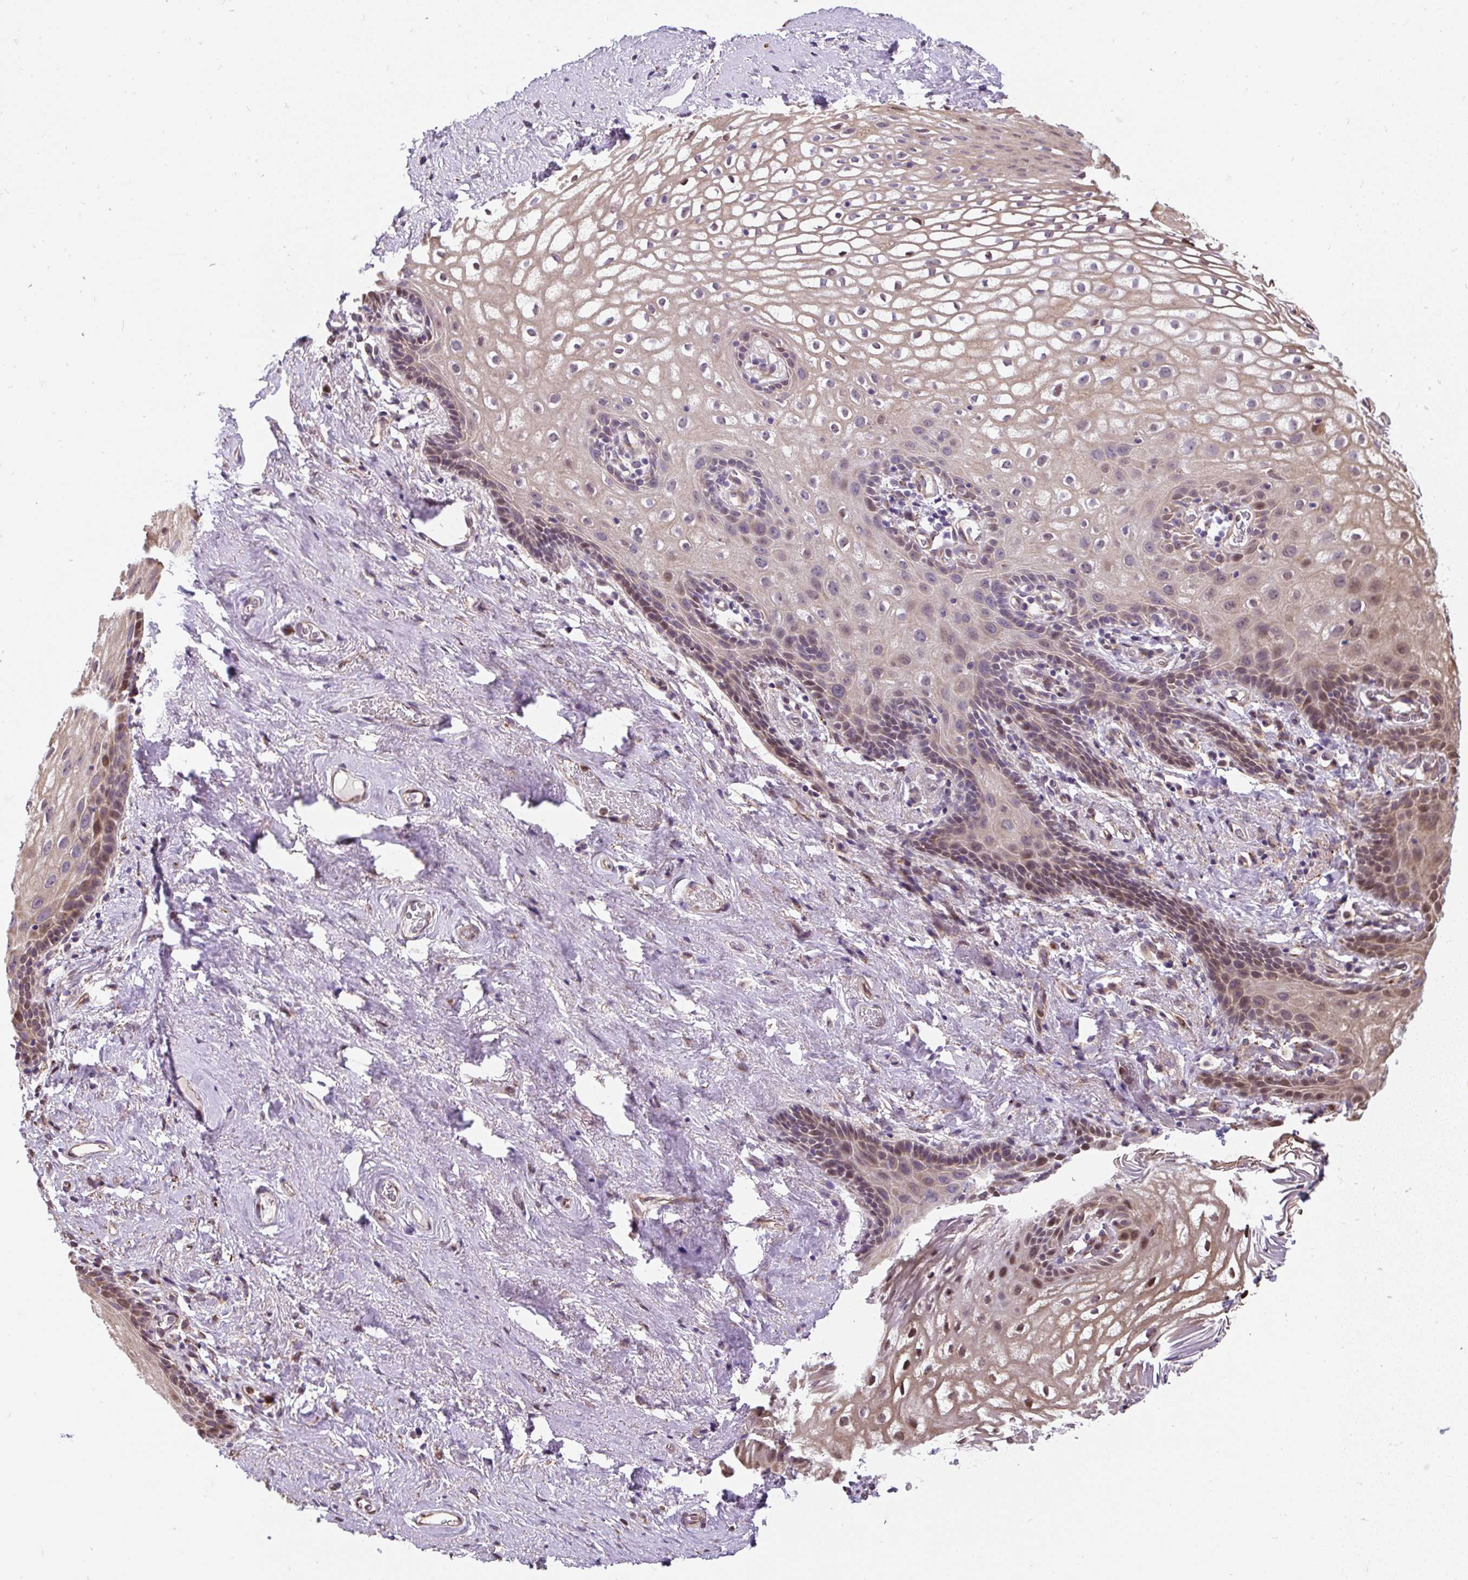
{"staining": {"intensity": "moderate", "quantity": "<25%", "location": "cytoplasmic/membranous,nuclear"}, "tissue": "vagina", "cell_type": "Squamous epithelial cells", "image_type": "normal", "snomed": [{"axis": "morphology", "description": "Normal tissue, NOS"}, {"axis": "topography", "description": "Vagina"}, {"axis": "topography", "description": "Peripheral nerve tissue"}], "caption": "Immunohistochemical staining of normal human vagina reveals <25% levels of moderate cytoplasmic/membranous,nuclear protein positivity in about <25% of squamous epithelial cells. (Brightfield microscopy of DAB IHC at high magnification).", "gene": "PUS7L", "patient": {"sex": "female", "age": 71}}